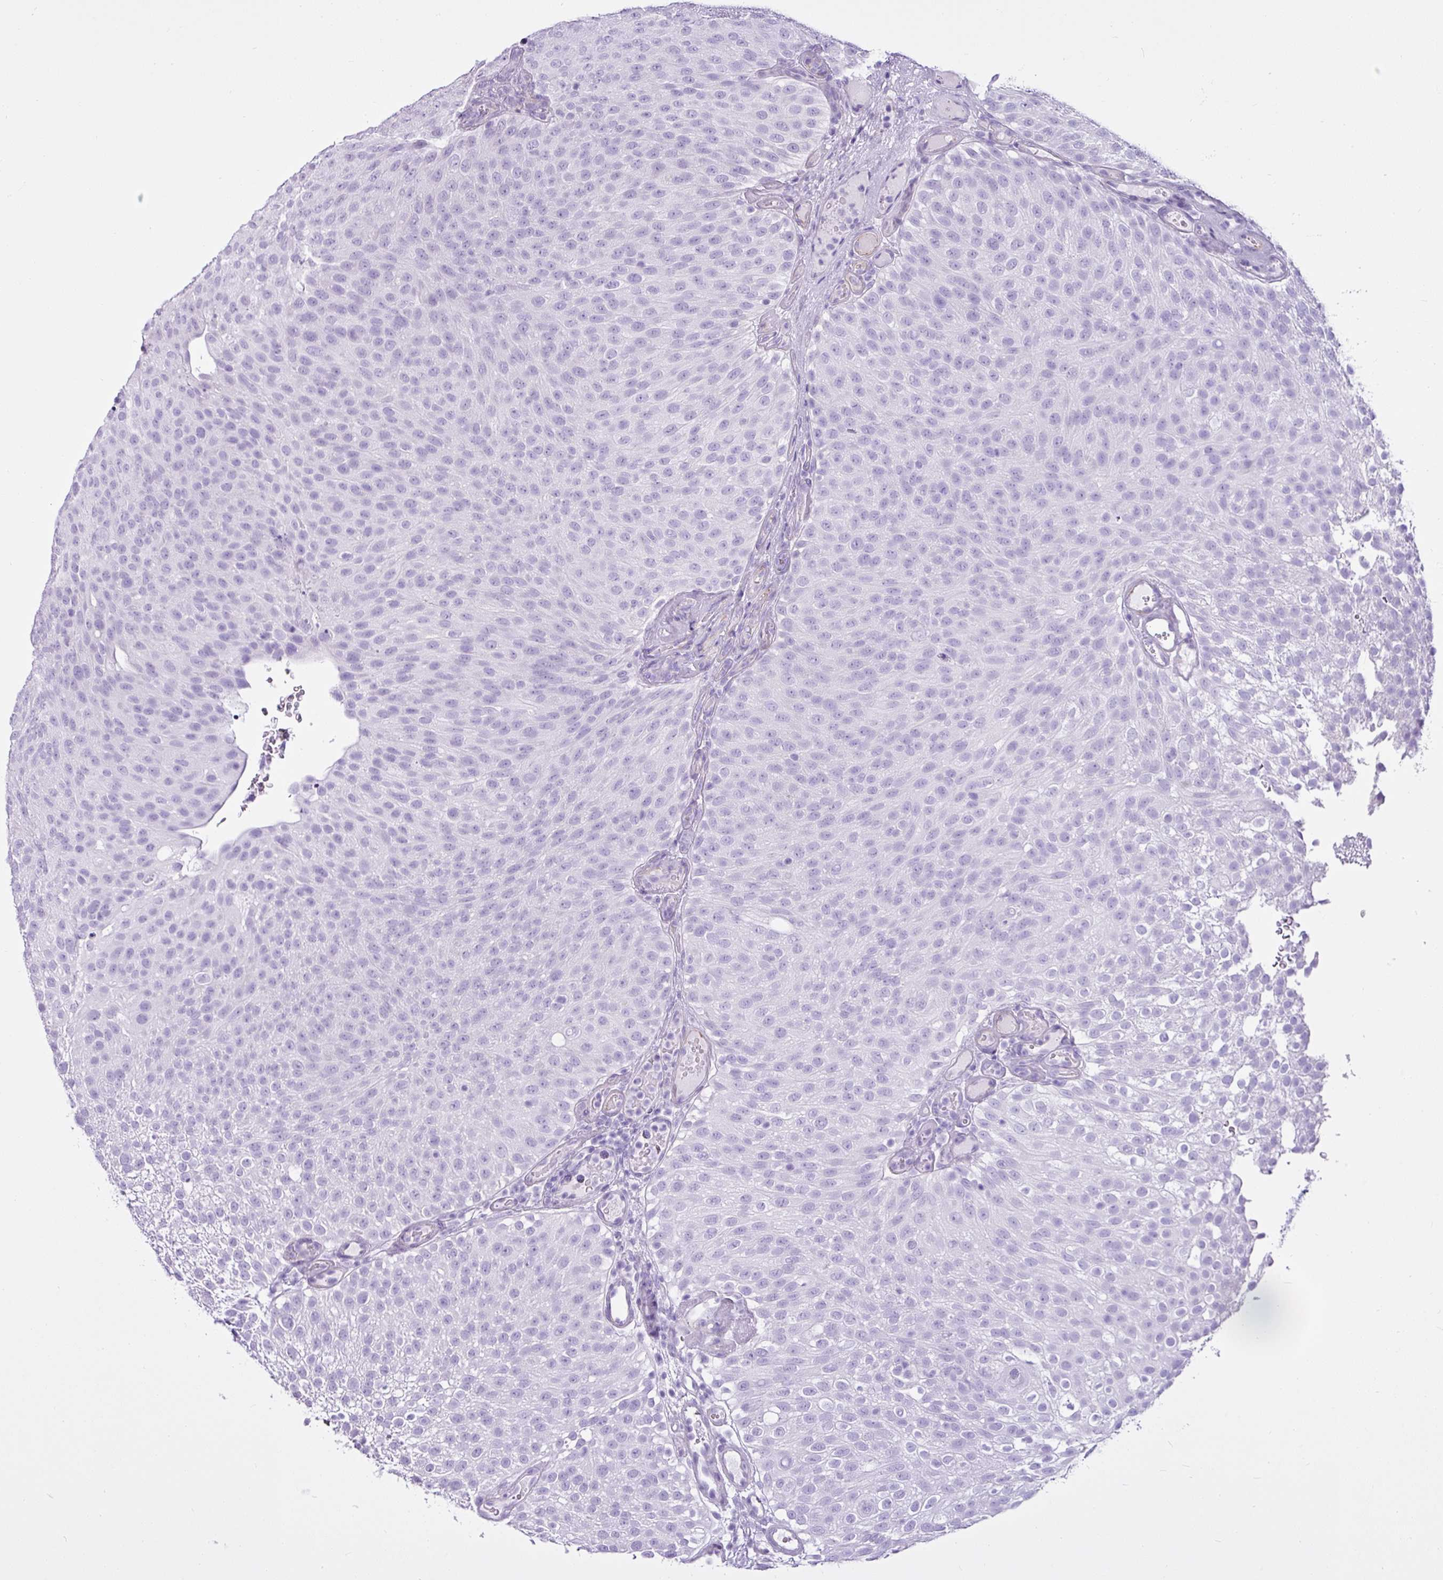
{"staining": {"intensity": "negative", "quantity": "none", "location": "none"}, "tissue": "urothelial cancer", "cell_type": "Tumor cells", "image_type": "cancer", "snomed": [{"axis": "morphology", "description": "Urothelial carcinoma, Low grade"}, {"axis": "topography", "description": "Urinary bladder"}], "caption": "Human urothelial cancer stained for a protein using IHC displays no positivity in tumor cells.", "gene": "LILRB4", "patient": {"sex": "male", "age": 78}}